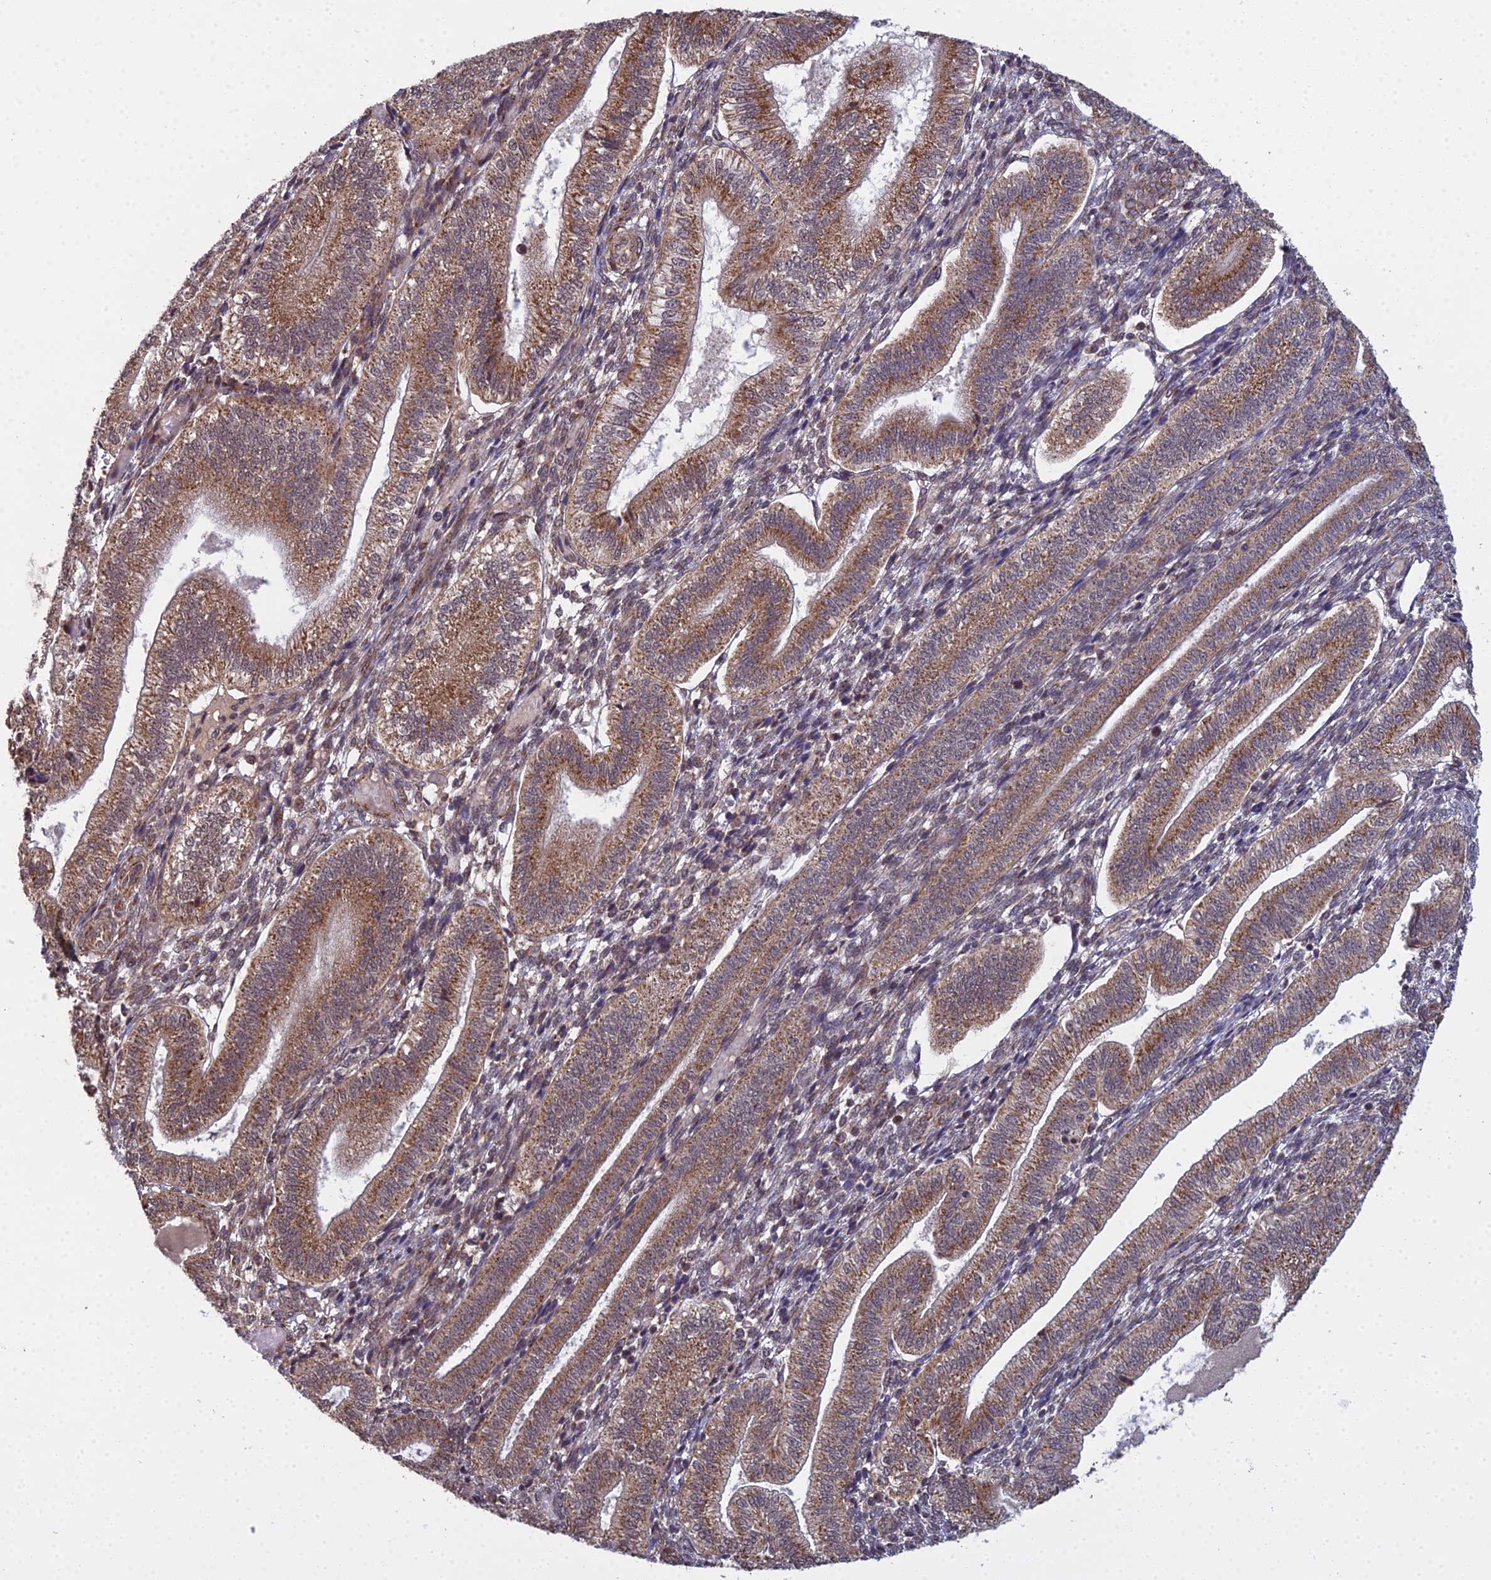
{"staining": {"intensity": "moderate", "quantity": "25%-75%", "location": "cytoplasmic/membranous,nuclear"}, "tissue": "endometrium", "cell_type": "Cells in endometrial stroma", "image_type": "normal", "snomed": [{"axis": "morphology", "description": "Normal tissue, NOS"}, {"axis": "topography", "description": "Endometrium"}], "caption": "The image exhibits staining of unremarkable endometrium, revealing moderate cytoplasmic/membranous,nuclear protein positivity (brown color) within cells in endometrial stroma.", "gene": "MEOX1", "patient": {"sex": "female", "age": 34}}